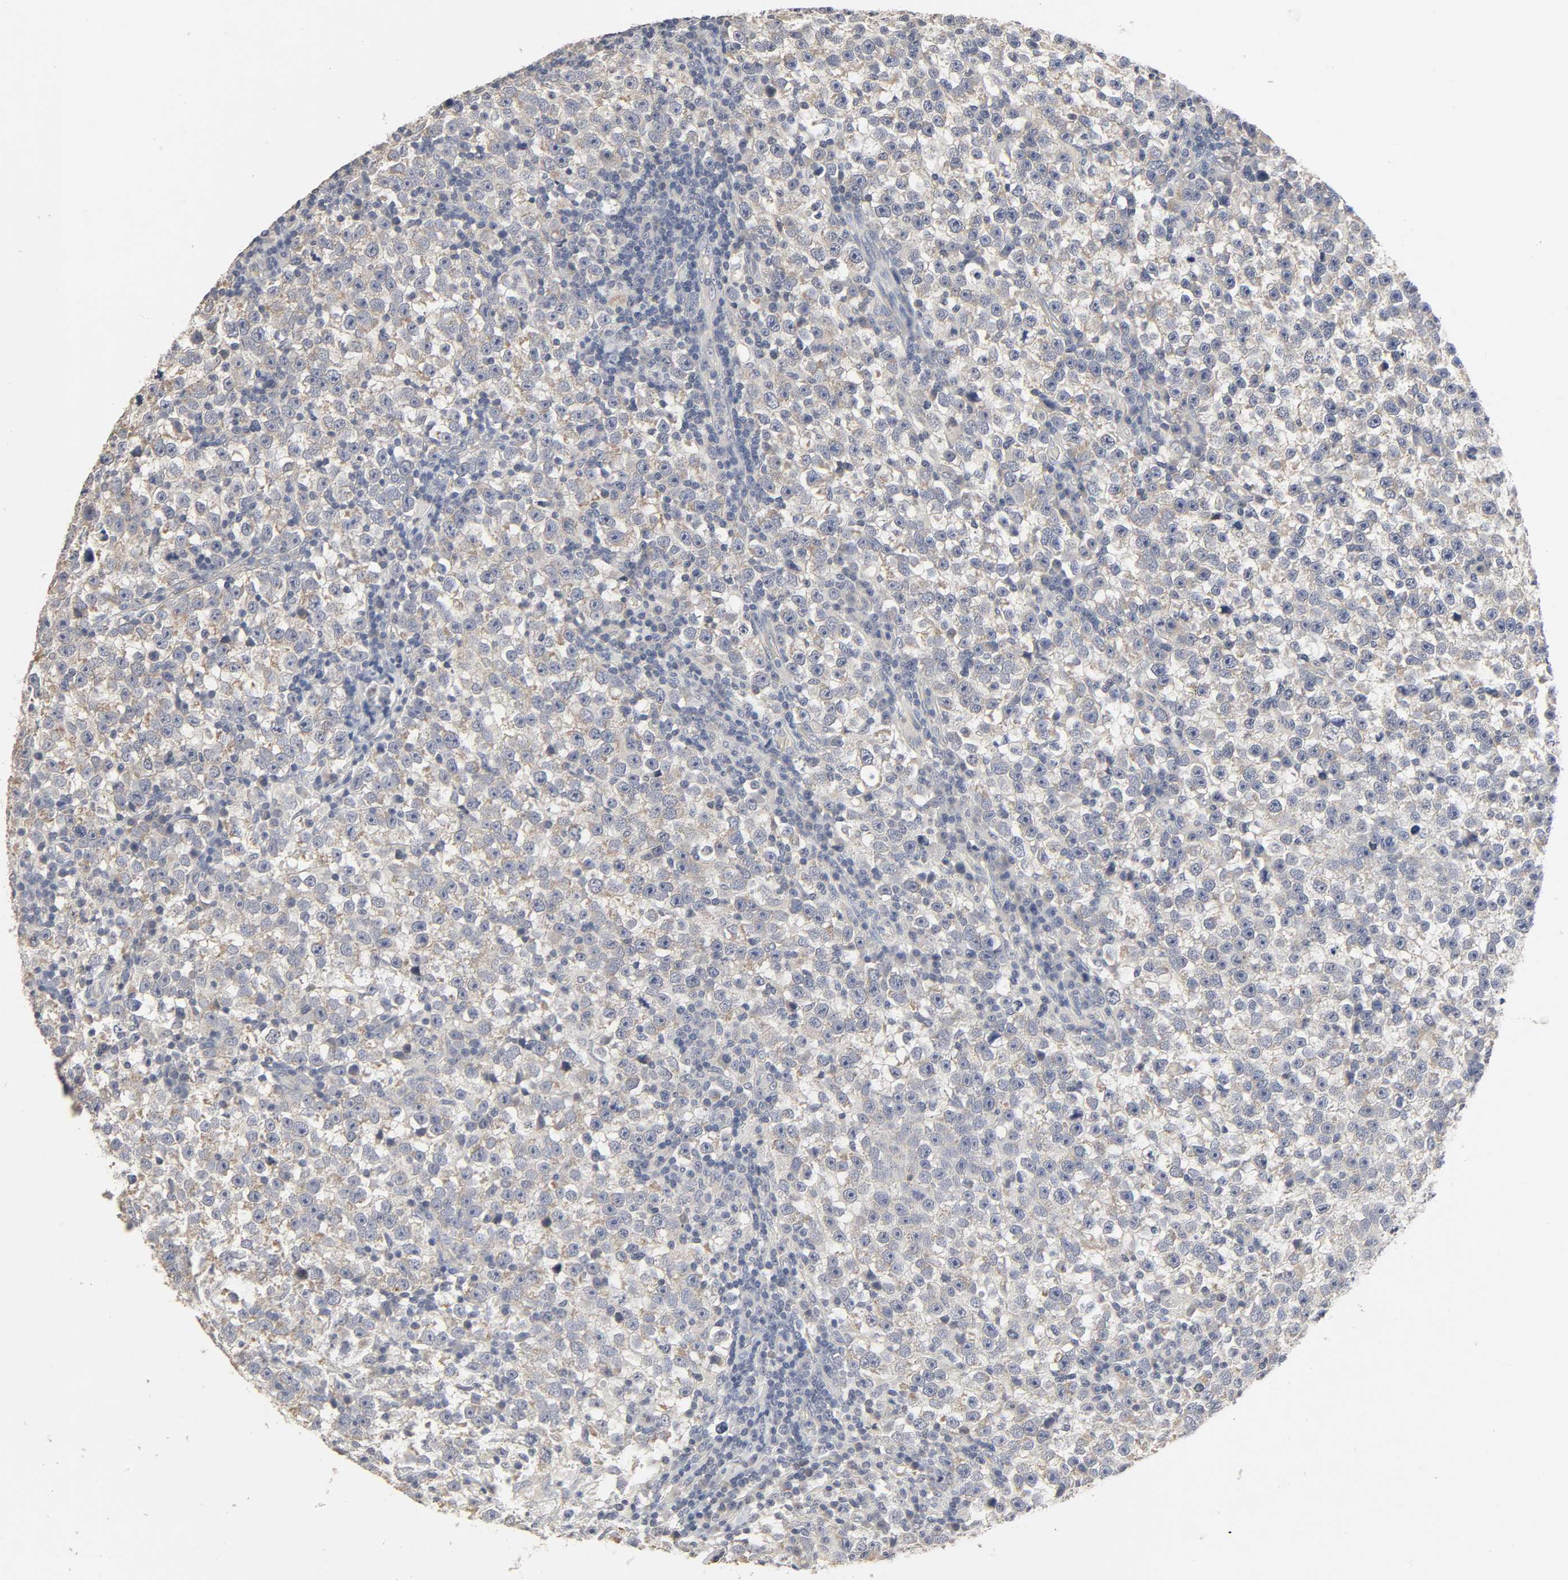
{"staining": {"intensity": "weak", "quantity": "<25%", "location": "cytoplasmic/membranous"}, "tissue": "testis cancer", "cell_type": "Tumor cells", "image_type": "cancer", "snomed": [{"axis": "morphology", "description": "Seminoma, NOS"}, {"axis": "topography", "description": "Testis"}], "caption": "IHC of human testis seminoma demonstrates no staining in tumor cells.", "gene": "SLC10A2", "patient": {"sex": "male", "age": 43}}